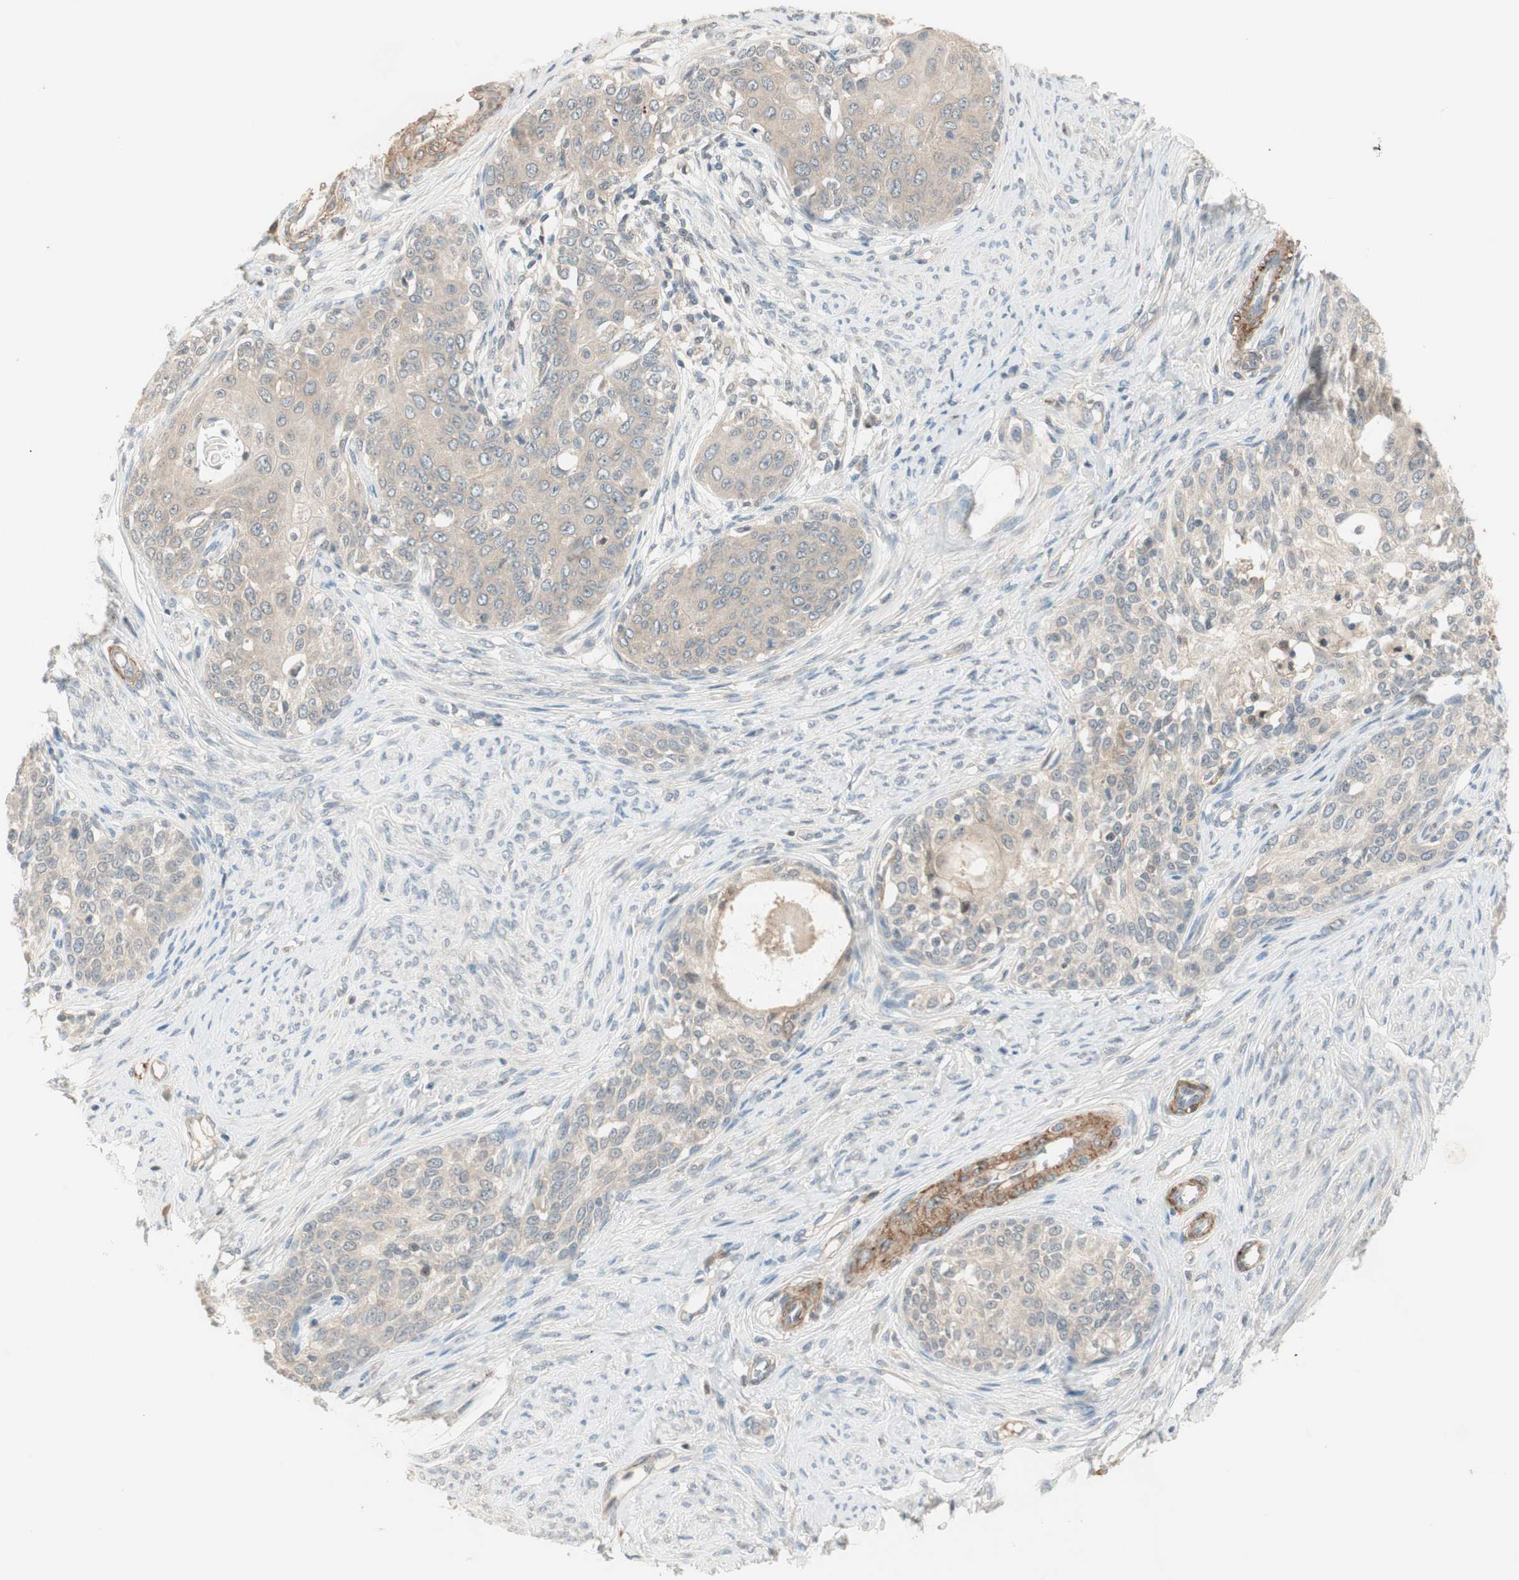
{"staining": {"intensity": "weak", "quantity": ">75%", "location": "cytoplasmic/membranous"}, "tissue": "cervical cancer", "cell_type": "Tumor cells", "image_type": "cancer", "snomed": [{"axis": "morphology", "description": "Squamous cell carcinoma, NOS"}, {"axis": "morphology", "description": "Adenocarcinoma, NOS"}, {"axis": "topography", "description": "Cervix"}], "caption": "DAB (3,3'-diaminobenzidine) immunohistochemical staining of cervical cancer (squamous cell carcinoma) demonstrates weak cytoplasmic/membranous protein expression in about >75% of tumor cells. Nuclei are stained in blue.", "gene": "RNGTT", "patient": {"sex": "female", "age": 52}}